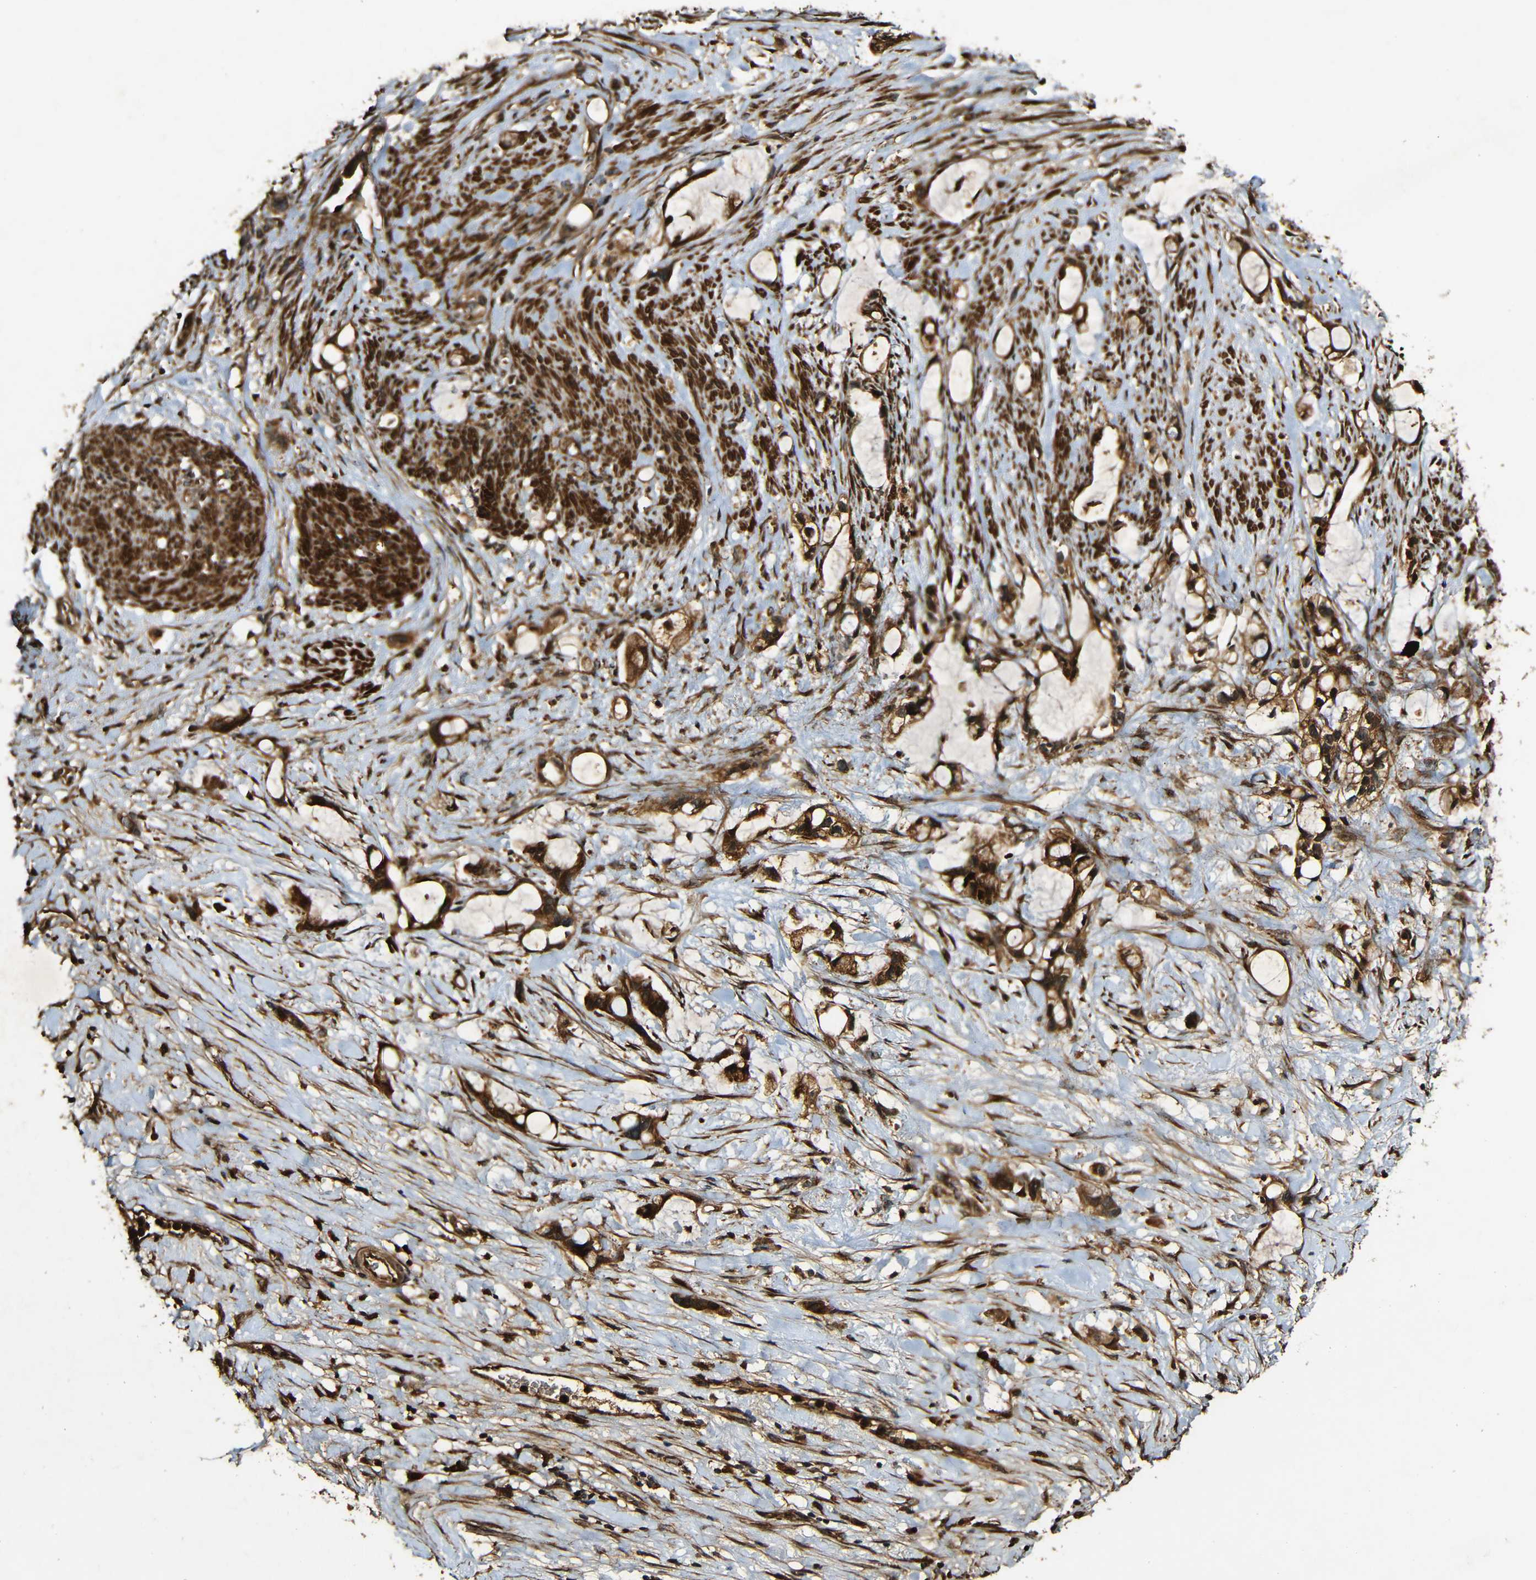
{"staining": {"intensity": "strong", "quantity": ">75%", "location": "cytoplasmic/membranous"}, "tissue": "liver cancer", "cell_type": "Tumor cells", "image_type": "cancer", "snomed": [{"axis": "morphology", "description": "Cholangiocarcinoma"}, {"axis": "topography", "description": "Liver"}], "caption": "About >75% of tumor cells in human cholangiocarcinoma (liver) demonstrate strong cytoplasmic/membranous protein expression as visualized by brown immunohistochemical staining.", "gene": "CASP8", "patient": {"sex": "female", "age": 65}}